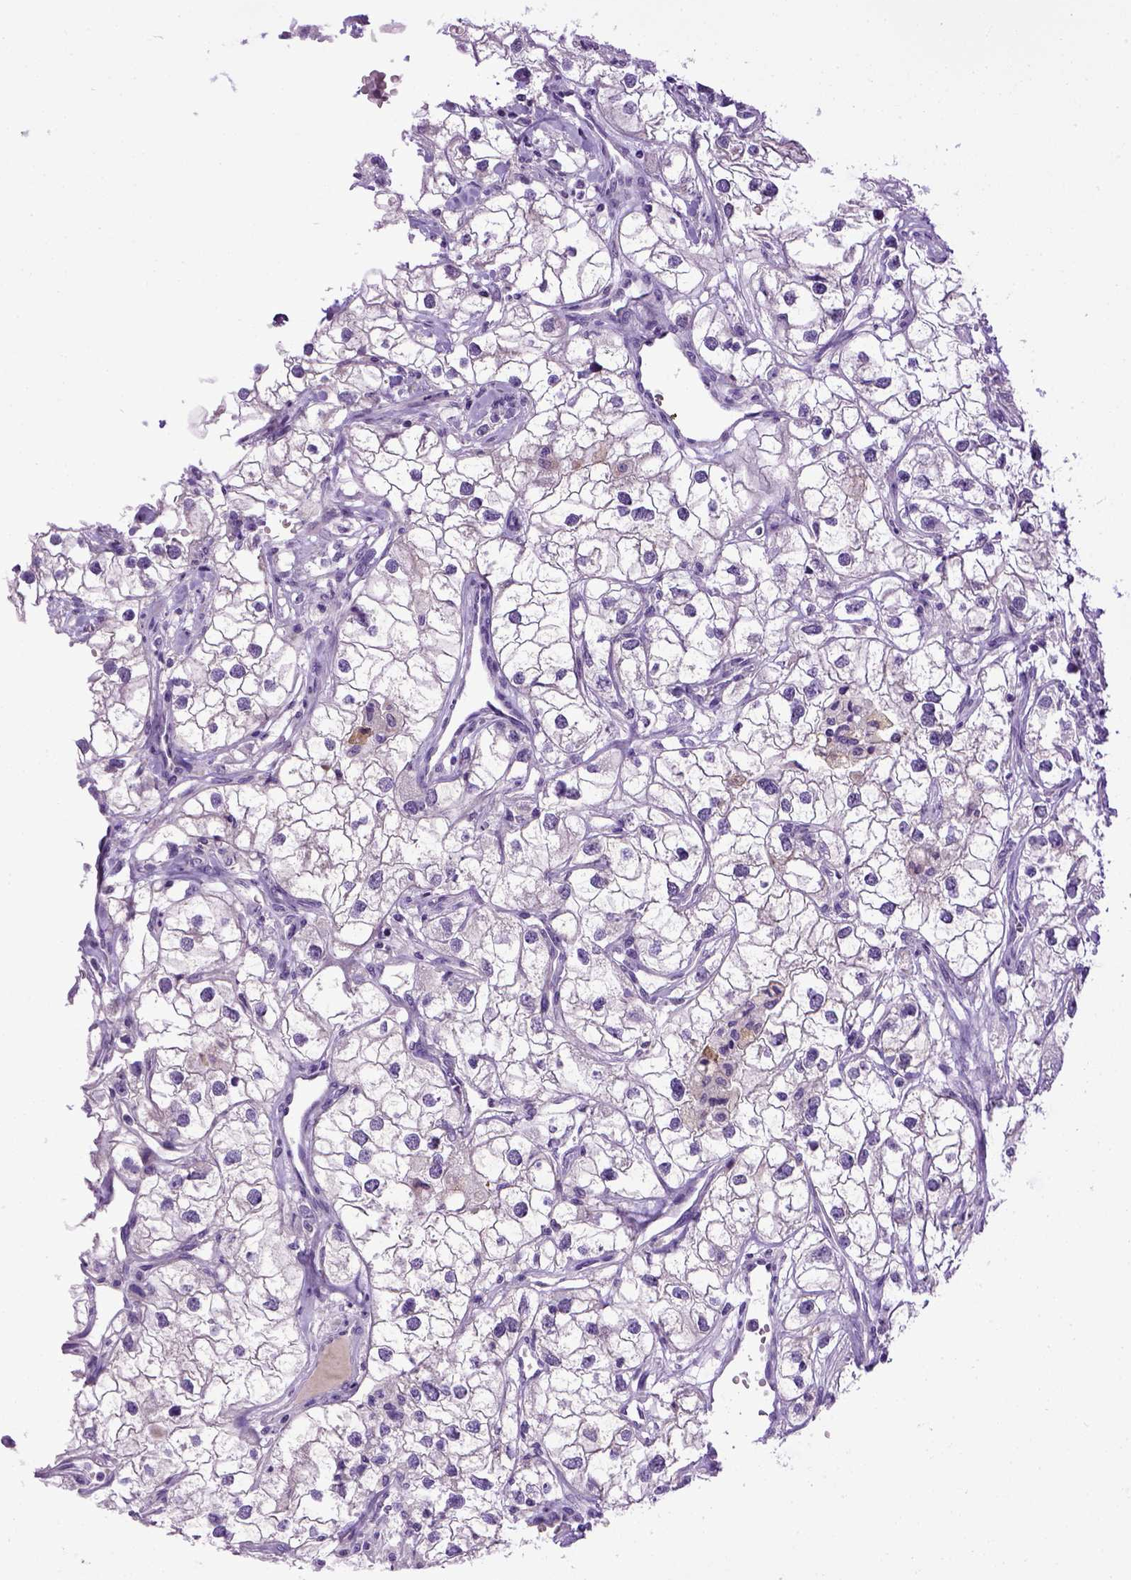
{"staining": {"intensity": "negative", "quantity": "none", "location": "none"}, "tissue": "renal cancer", "cell_type": "Tumor cells", "image_type": "cancer", "snomed": [{"axis": "morphology", "description": "Adenocarcinoma, NOS"}, {"axis": "topography", "description": "Kidney"}], "caption": "Micrograph shows no protein expression in tumor cells of renal adenocarcinoma tissue.", "gene": "CDH1", "patient": {"sex": "male", "age": 59}}